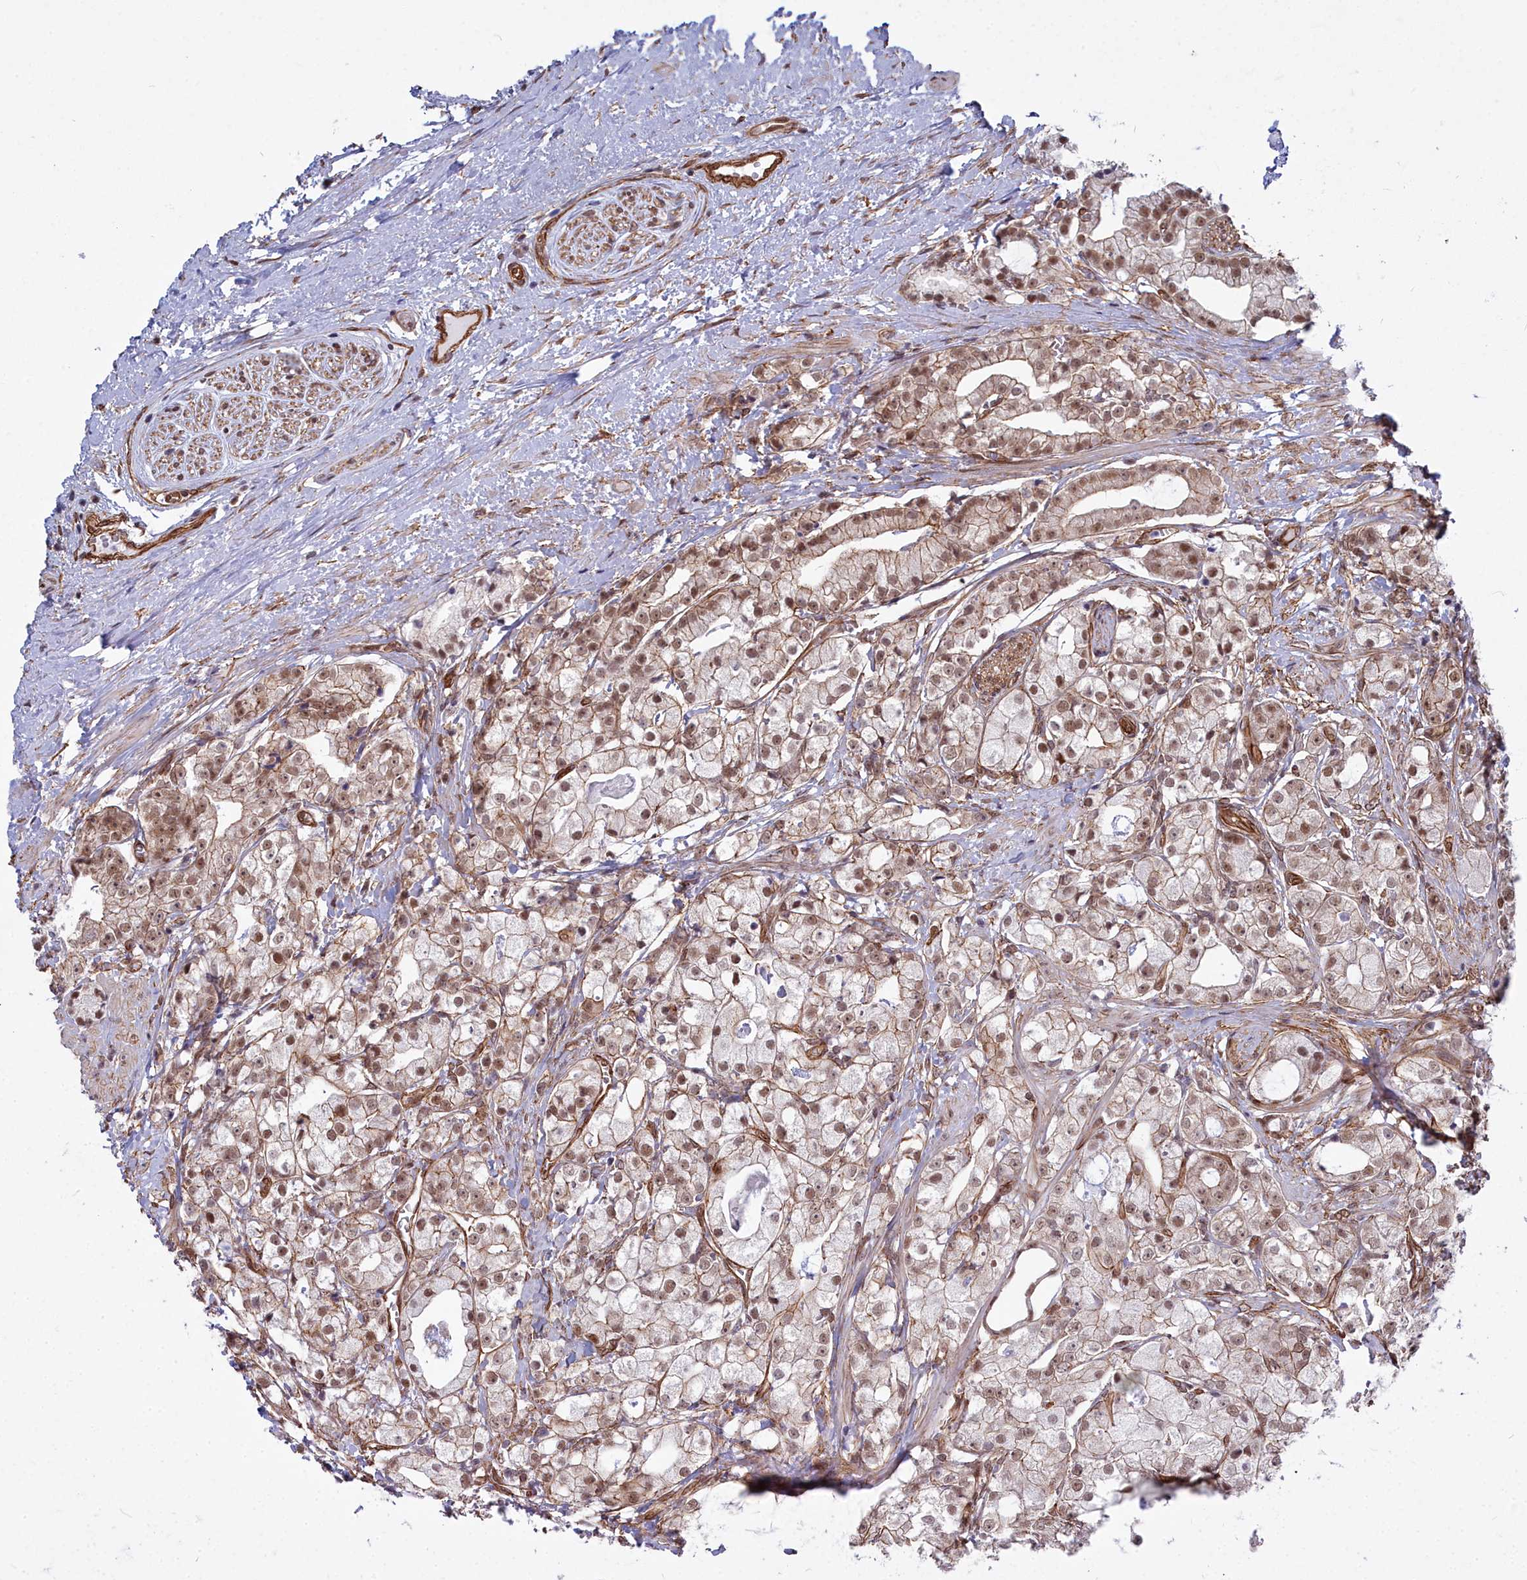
{"staining": {"intensity": "moderate", "quantity": ">75%", "location": "nuclear"}, "tissue": "prostate cancer", "cell_type": "Tumor cells", "image_type": "cancer", "snomed": [{"axis": "morphology", "description": "Adenocarcinoma, High grade"}, {"axis": "topography", "description": "Prostate"}], "caption": "The immunohistochemical stain labels moderate nuclear positivity in tumor cells of prostate cancer (high-grade adenocarcinoma) tissue.", "gene": "YJU2", "patient": {"sex": "male", "age": 71}}